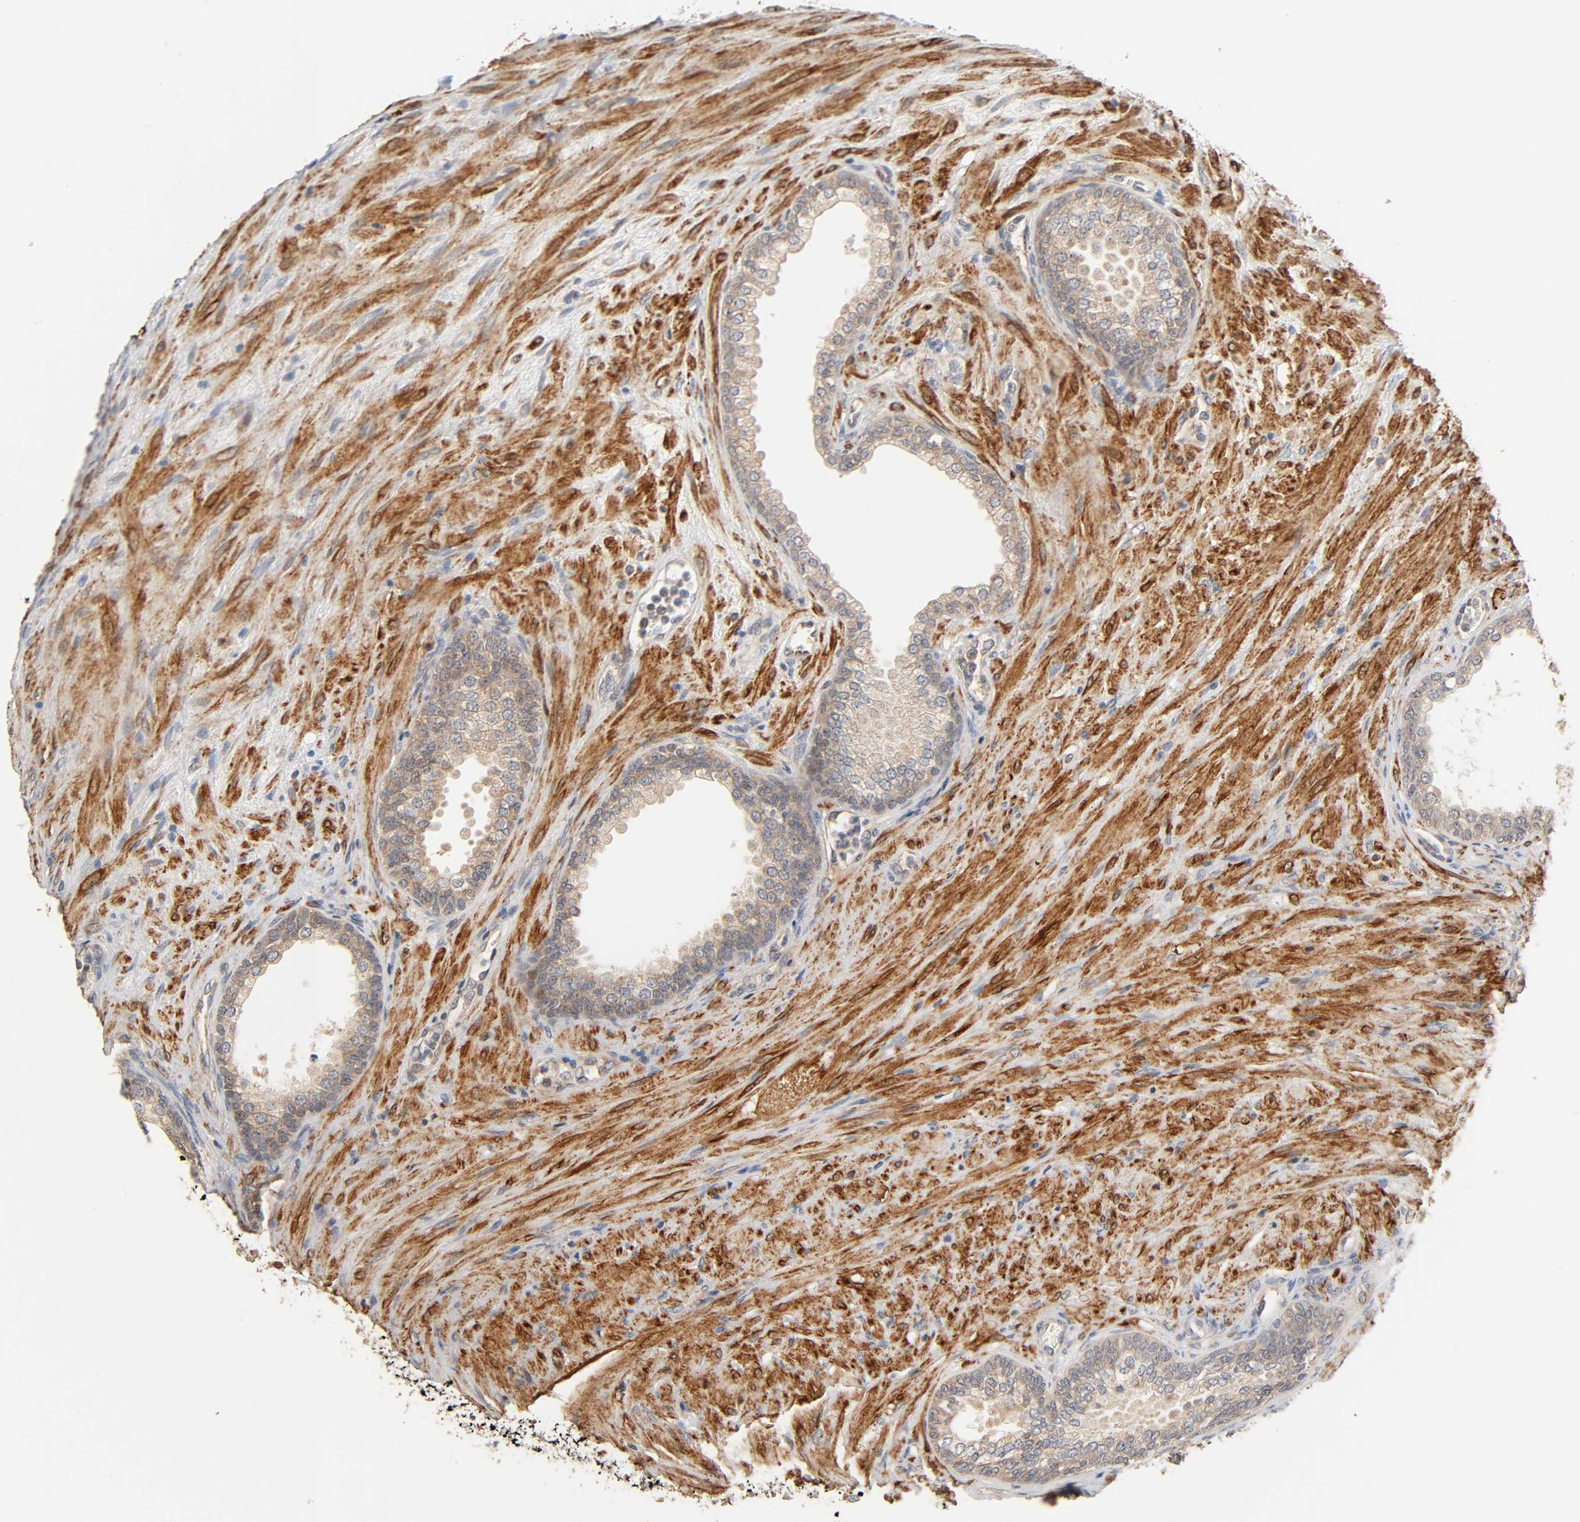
{"staining": {"intensity": "moderate", "quantity": ">75%", "location": "cytoplasmic/membranous"}, "tissue": "prostate", "cell_type": "Glandular cells", "image_type": "normal", "snomed": [{"axis": "morphology", "description": "Normal tissue, NOS"}, {"axis": "topography", "description": "Prostate"}], "caption": "This image shows immunohistochemistry staining of normal human prostate, with medium moderate cytoplasmic/membranous positivity in approximately >75% of glandular cells.", "gene": "NEMF", "patient": {"sex": "male", "age": 76}}